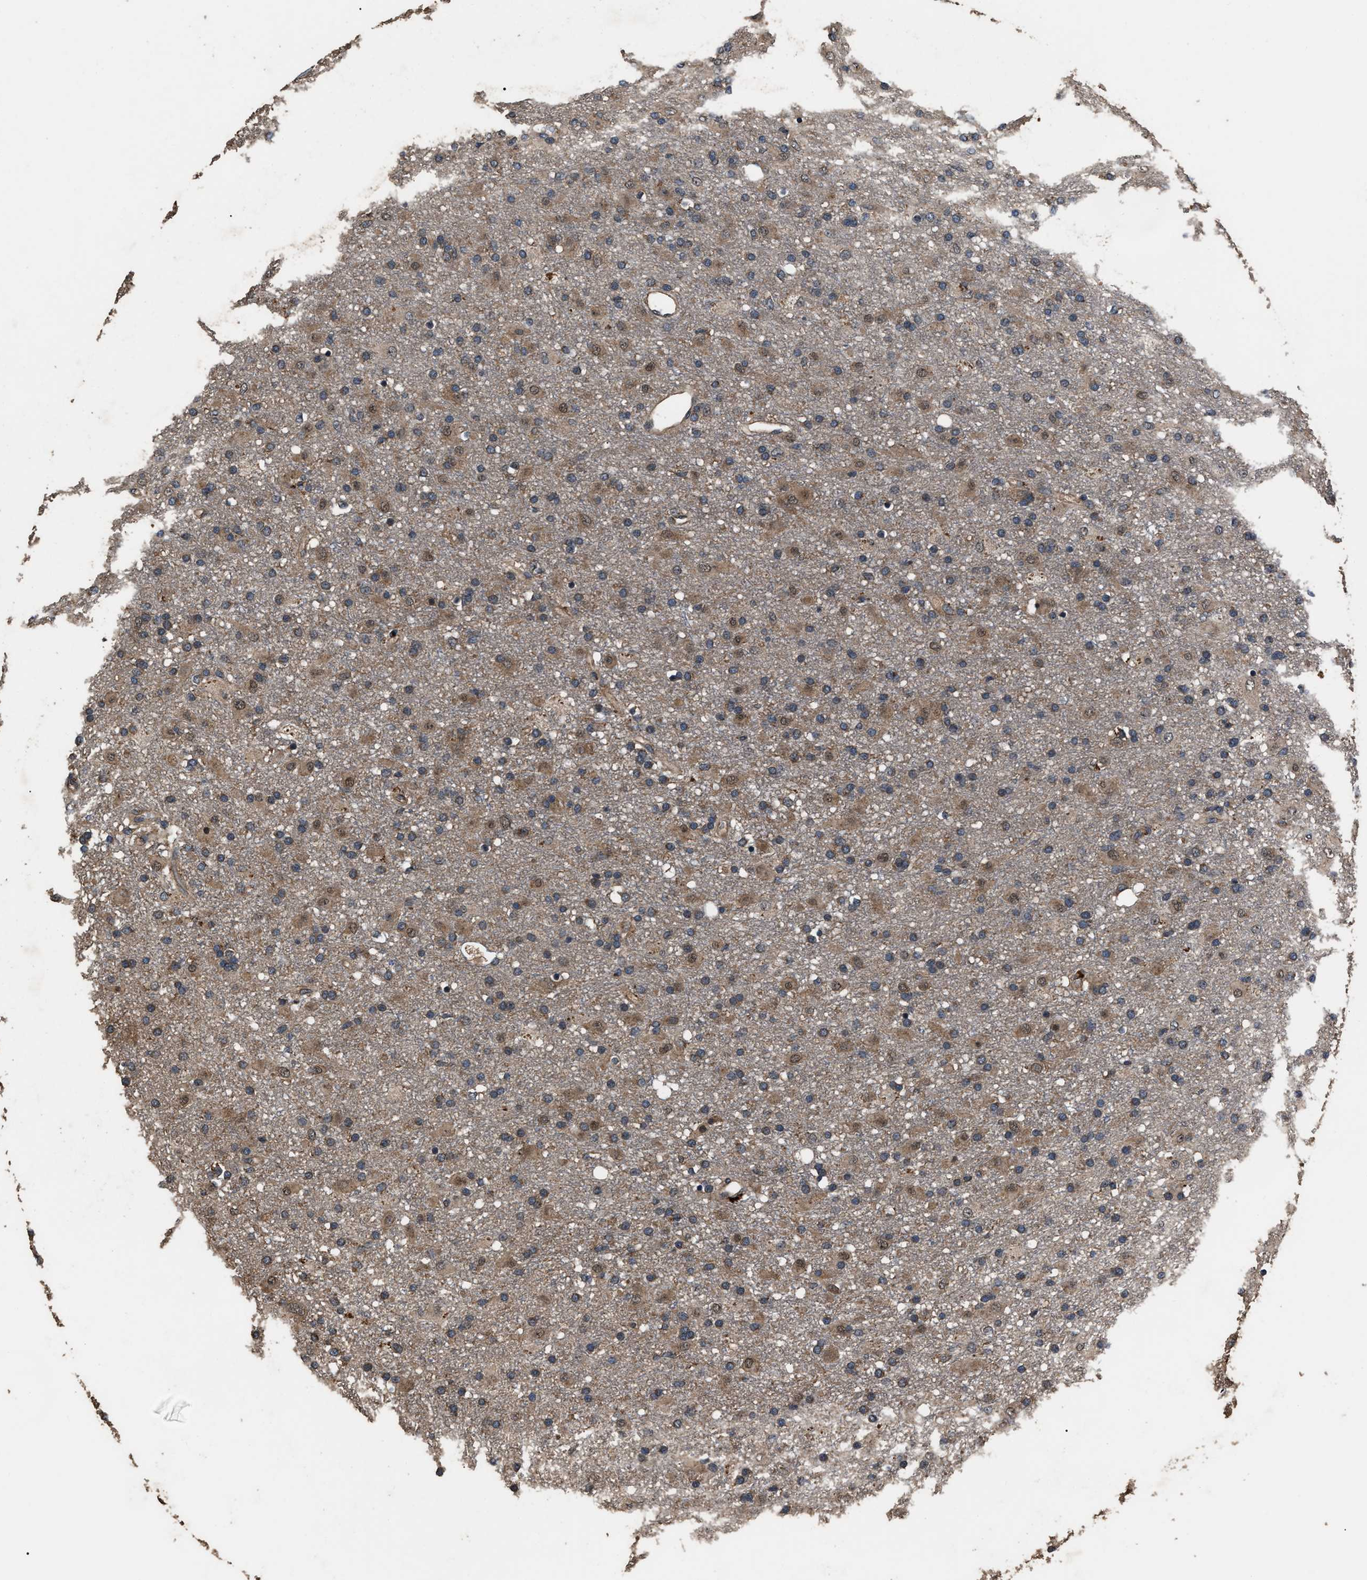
{"staining": {"intensity": "moderate", "quantity": ">75%", "location": "cytoplasmic/membranous"}, "tissue": "glioma", "cell_type": "Tumor cells", "image_type": "cancer", "snomed": [{"axis": "morphology", "description": "Glioma, malignant, Low grade"}, {"axis": "topography", "description": "Brain"}], "caption": "A photomicrograph of glioma stained for a protein exhibits moderate cytoplasmic/membranous brown staining in tumor cells.", "gene": "RNF216", "patient": {"sex": "male", "age": 65}}